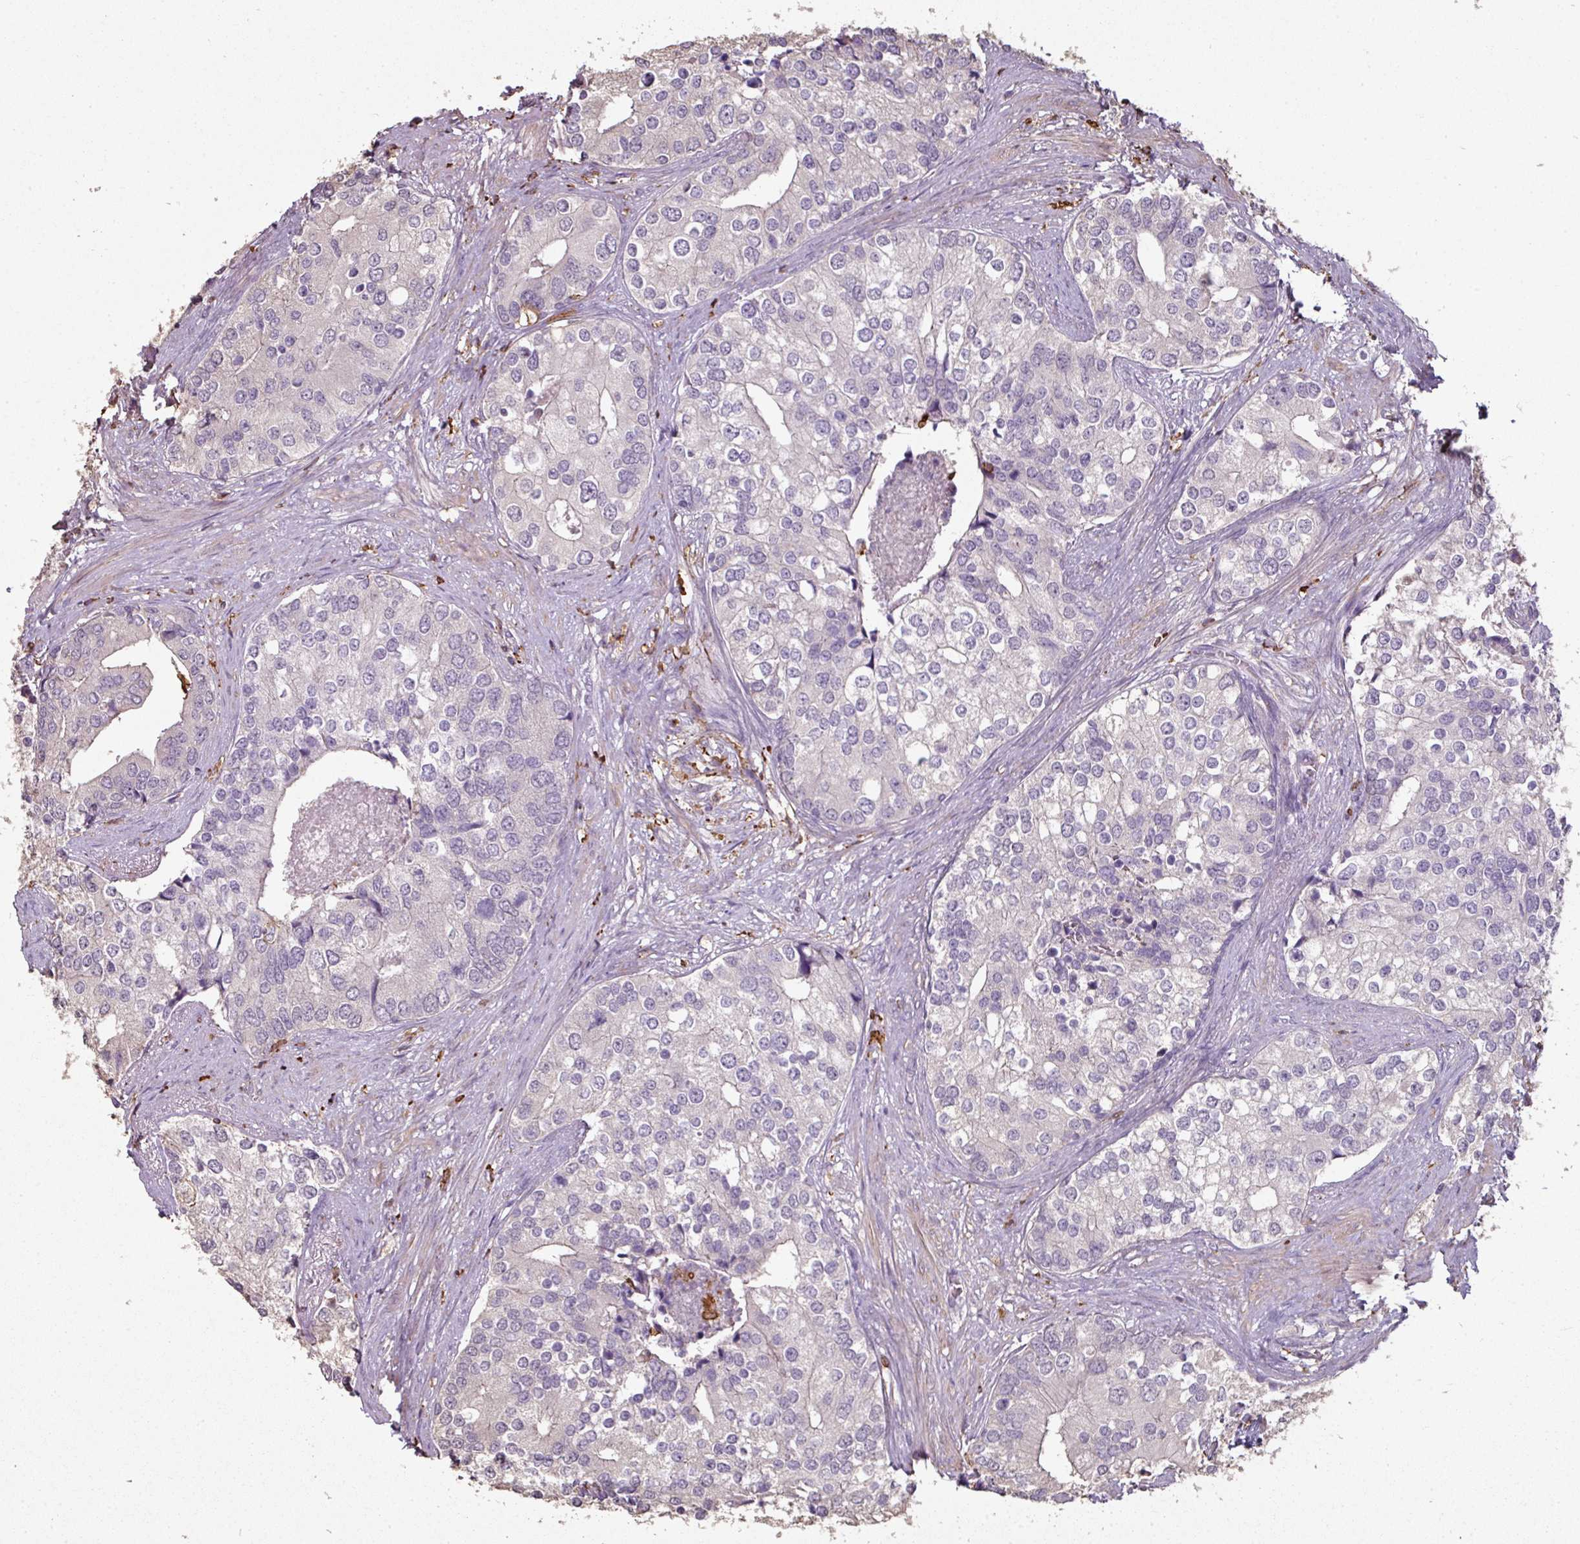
{"staining": {"intensity": "negative", "quantity": "none", "location": "none"}, "tissue": "prostate cancer", "cell_type": "Tumor cells", "image_type": "cancer", "snomed": [{"axis": "morphology", "description": "Adenocarcinoma, High grade"}, {"axis": "topography", "description": "Prostate"}], "caption": "High-grade adenocarcinoma (prostate) was stained to show a protein in brown. There is no significant expression in tumor cells.", "gene": "OLFML2B", "patient": {"sex": "male", "age": 62}}